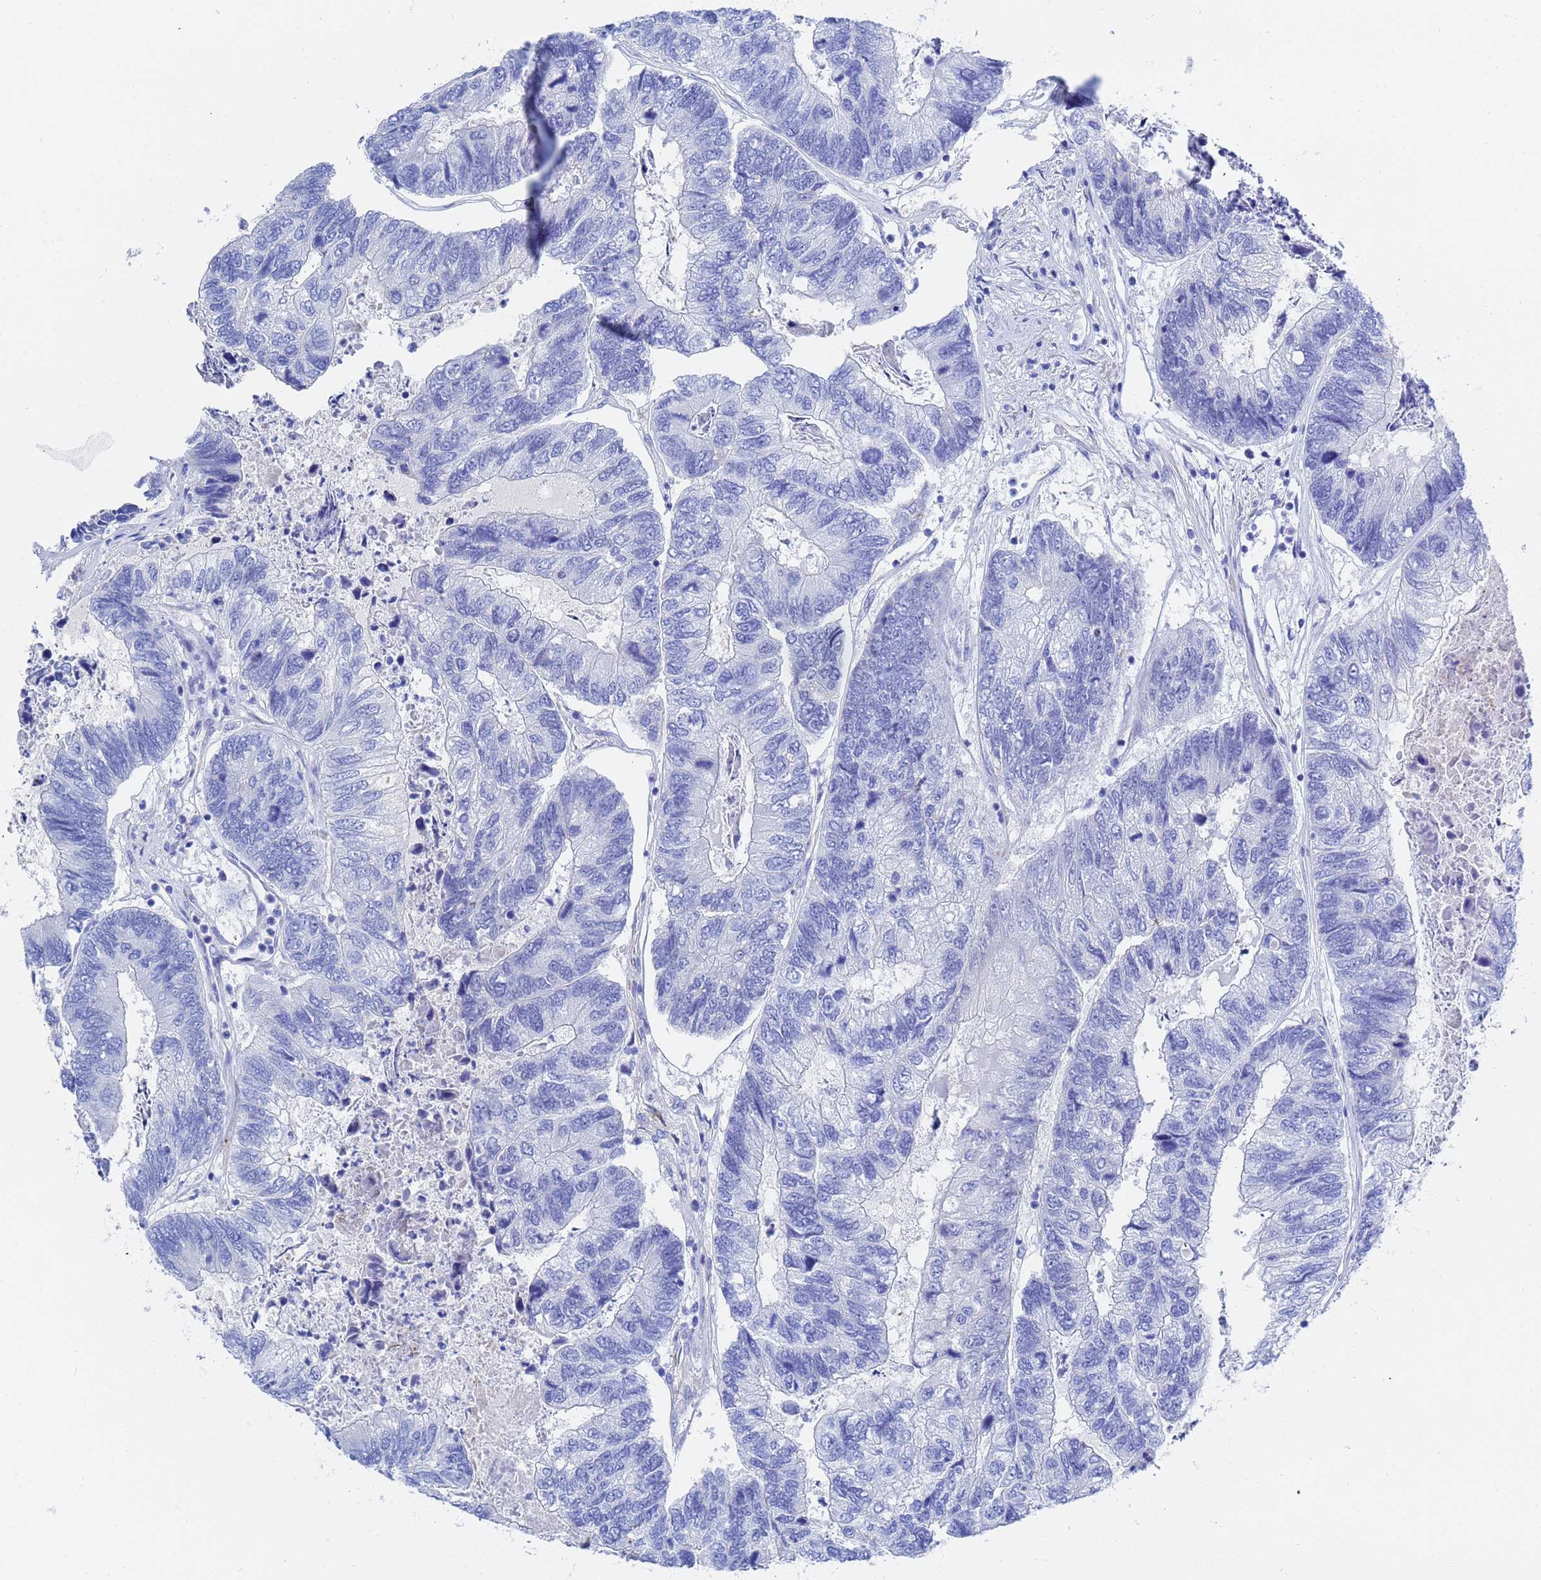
{"staining": {"intensity": "negative", "quantity": "none", "location": "none"}, "tissue": "colorectal cancer", "cell_type": "Tumor cells", "image_type": "cancer", "snomed": [{"axis": "morphology", "description": "Adenocarcinoma, NOS"}, {"axis": "topography", "description": "Colon"}], "caption": "This image is of colorectal adenocarcinoma stained with immunohistochemistry to label a protein in brown with the nuclei are counter-stained blue. There is no positivity in tumor cells.", "gene": "CST4", "patient": {"sex": "female", "age": 67}}